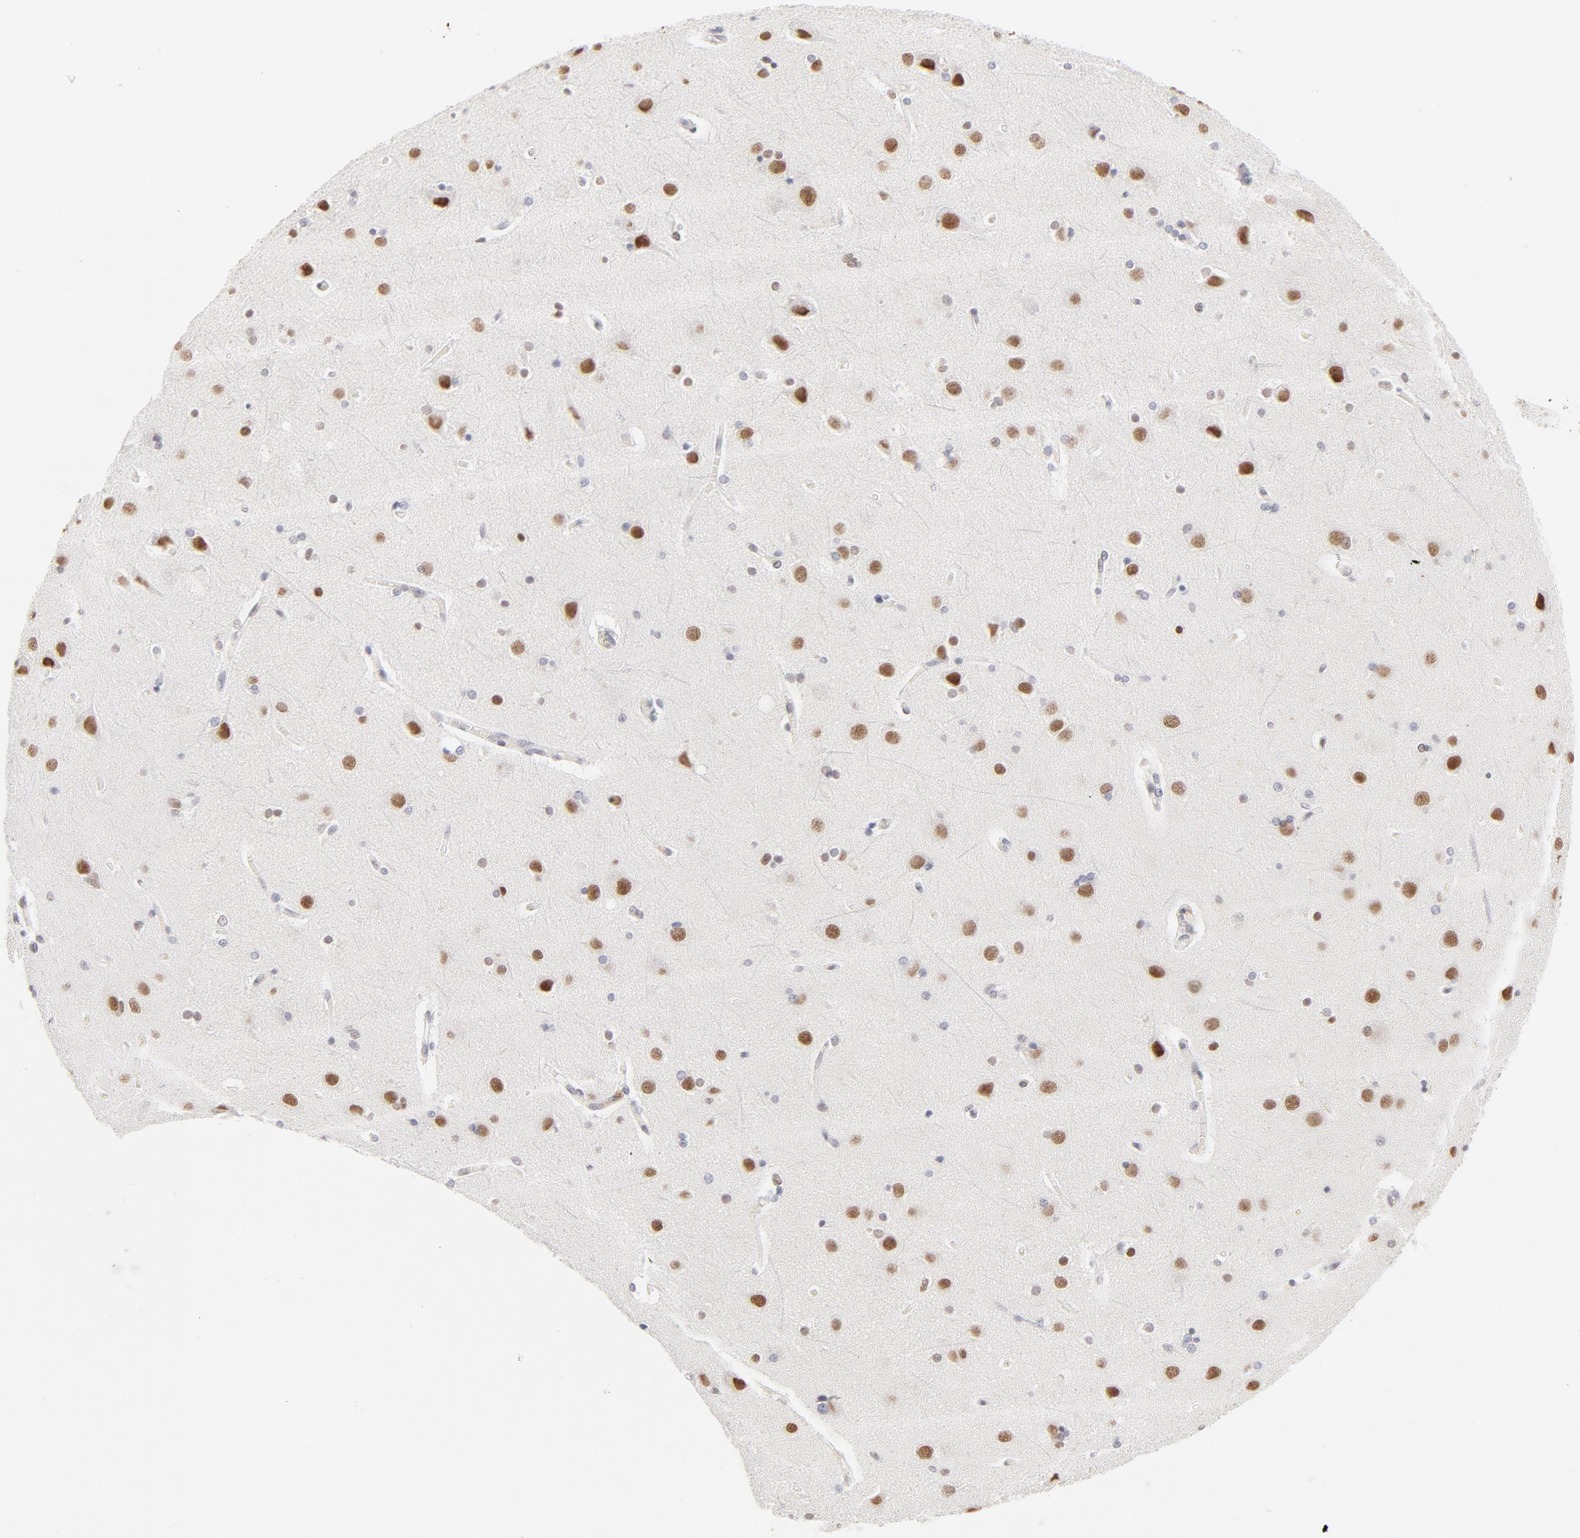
{"staining": {"intensity": "negative", "quantity": "none", "location": "none"}, "tissue": "cerebral cortex", "cell_type": "Endothelial cells", "image_type": "normal", "snomed": [{"axis": "morphology", "description": "Normal tissue, NOS"}, {"axis": "topography", "description": "Cerebral cortex"}], "caption": "Protein analysis of benign cerebral cortex exhibits no significant positivity in endothelial cells.", "gene": "PBX1", "patient": {"sex": "female", "age": 54}}